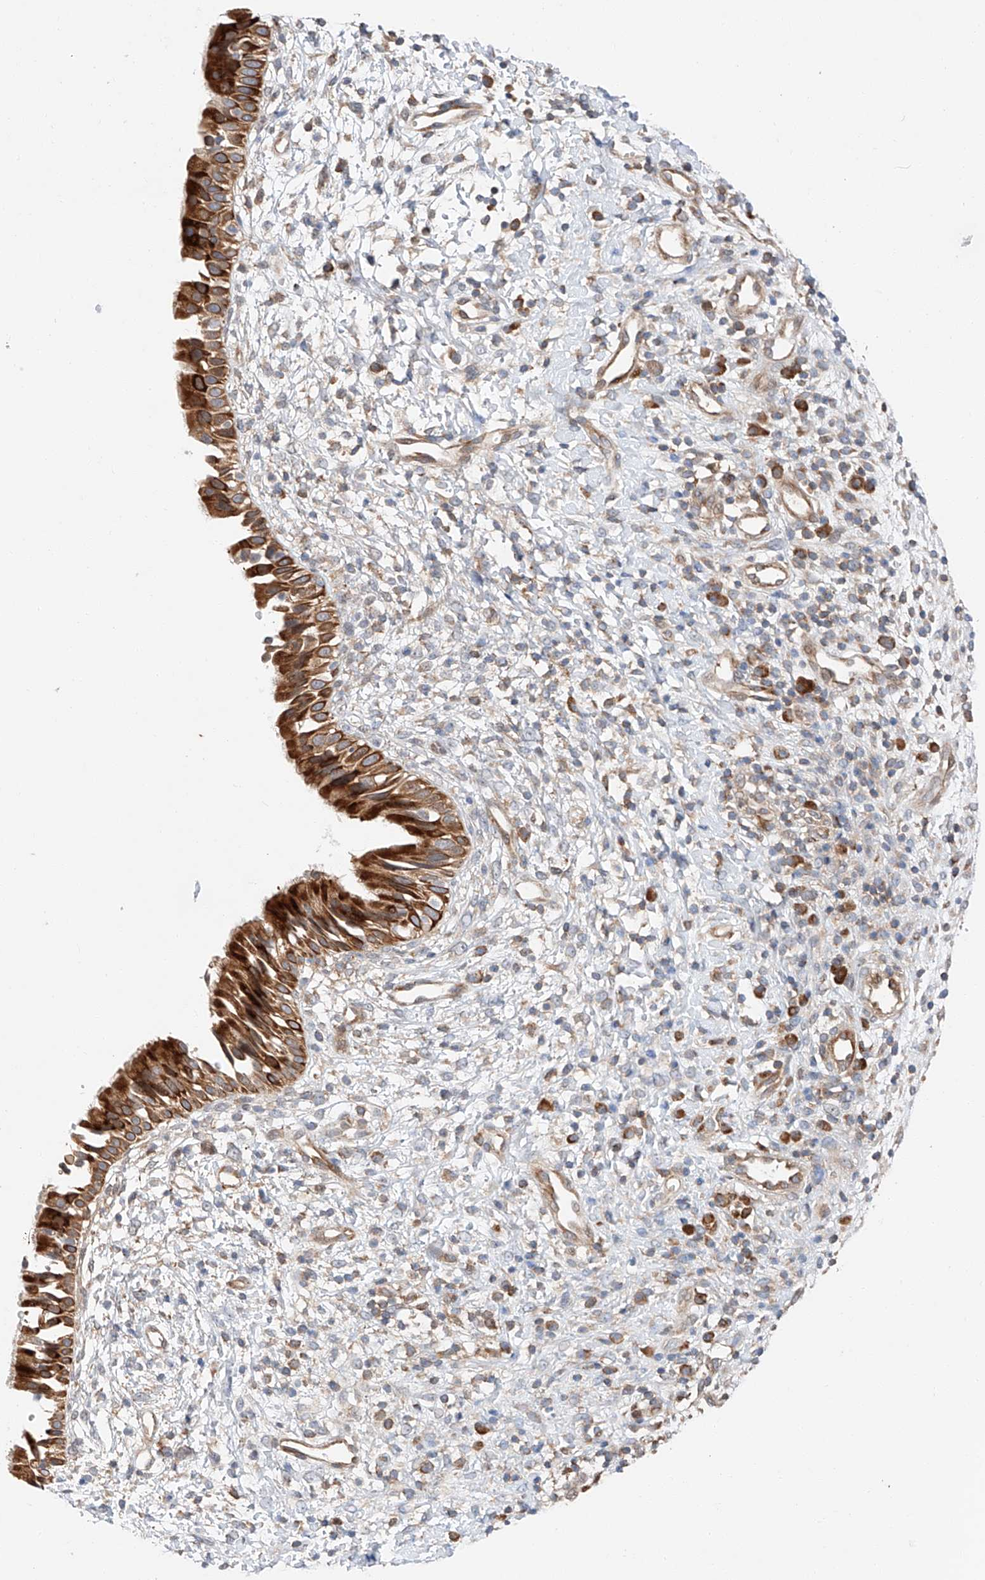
{"staining": {"intensity": "strong", "quantity": ">75%", "location": "cytoplasmic/membranous"}, "tissue": "nasopharynx", "cell_type": "Respiratory epithelial cells", "image_type": "normal", "snomed": [{"axis": "morphology", "description": "Normal tissue, NOS"}, {"axis": "topography", "description": "Nasopharynx"}], "caption": "This histopathology image displays immunohistochemistry (IHC) staining of benign human nasopharynx, with high strong cytoplasmic/membranous expression in approximately >75% of respiratory epithelial cells.", "gene": "RUSC1", "patient": {"sex": "male", "age": 22}}